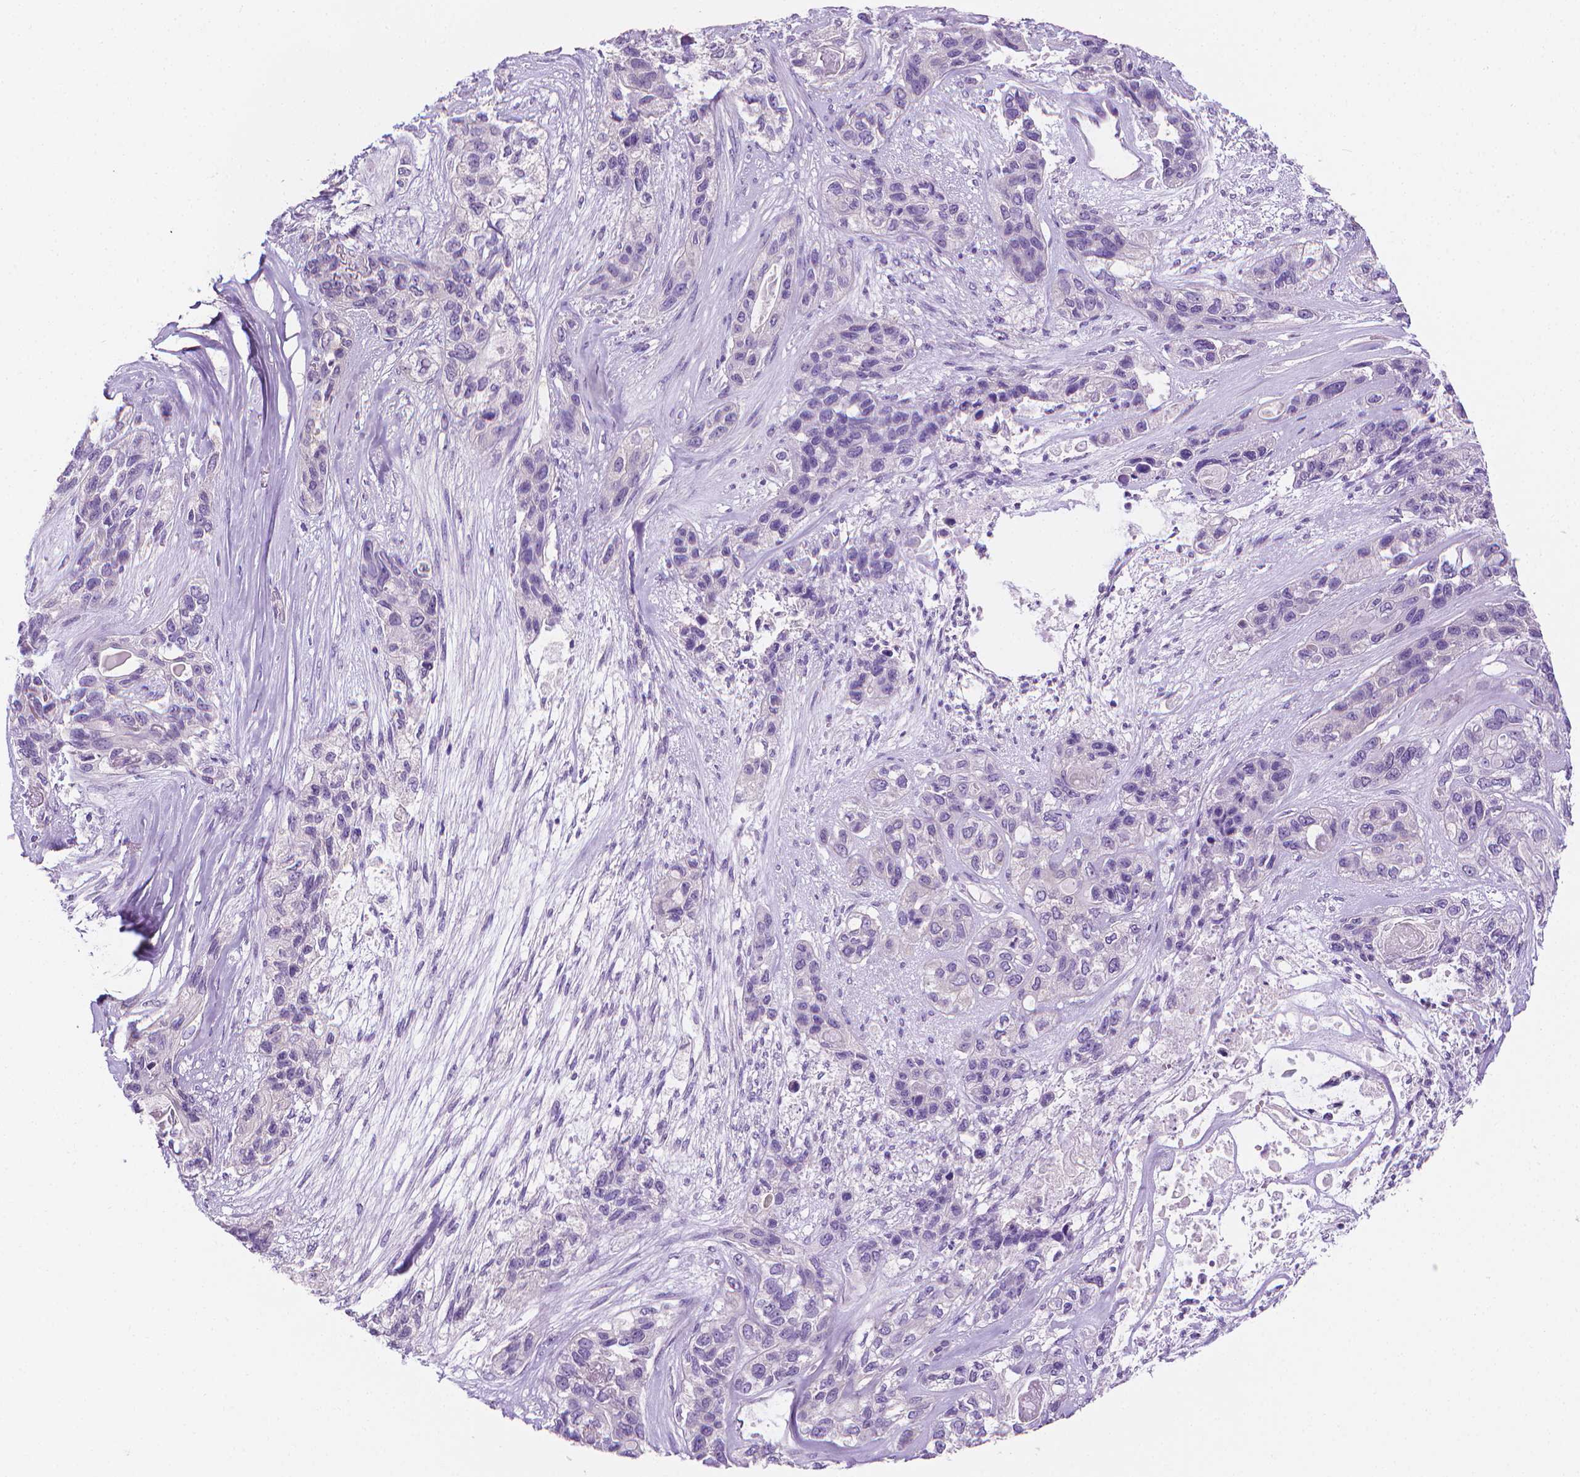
{"staining": {"intensity": "negative", "quantity": "none", "location": "none"}, "tissue": "lung cancer", "cell_type": "Tumor cells", "image_type": "cancer", "snomed": [{"axis": "morphology", "description": "Squamous cell carcinoma, NOS"}, {"axis": "topography", "description": "Lung"}], "caption": "The immunohistochemistry (IHC) micrograph has no significant expression in tumor cells of squamous cell carcinoma (lung) tissue.", "gene": "FASN", "patient": {"sex": "female", "age": 70}}